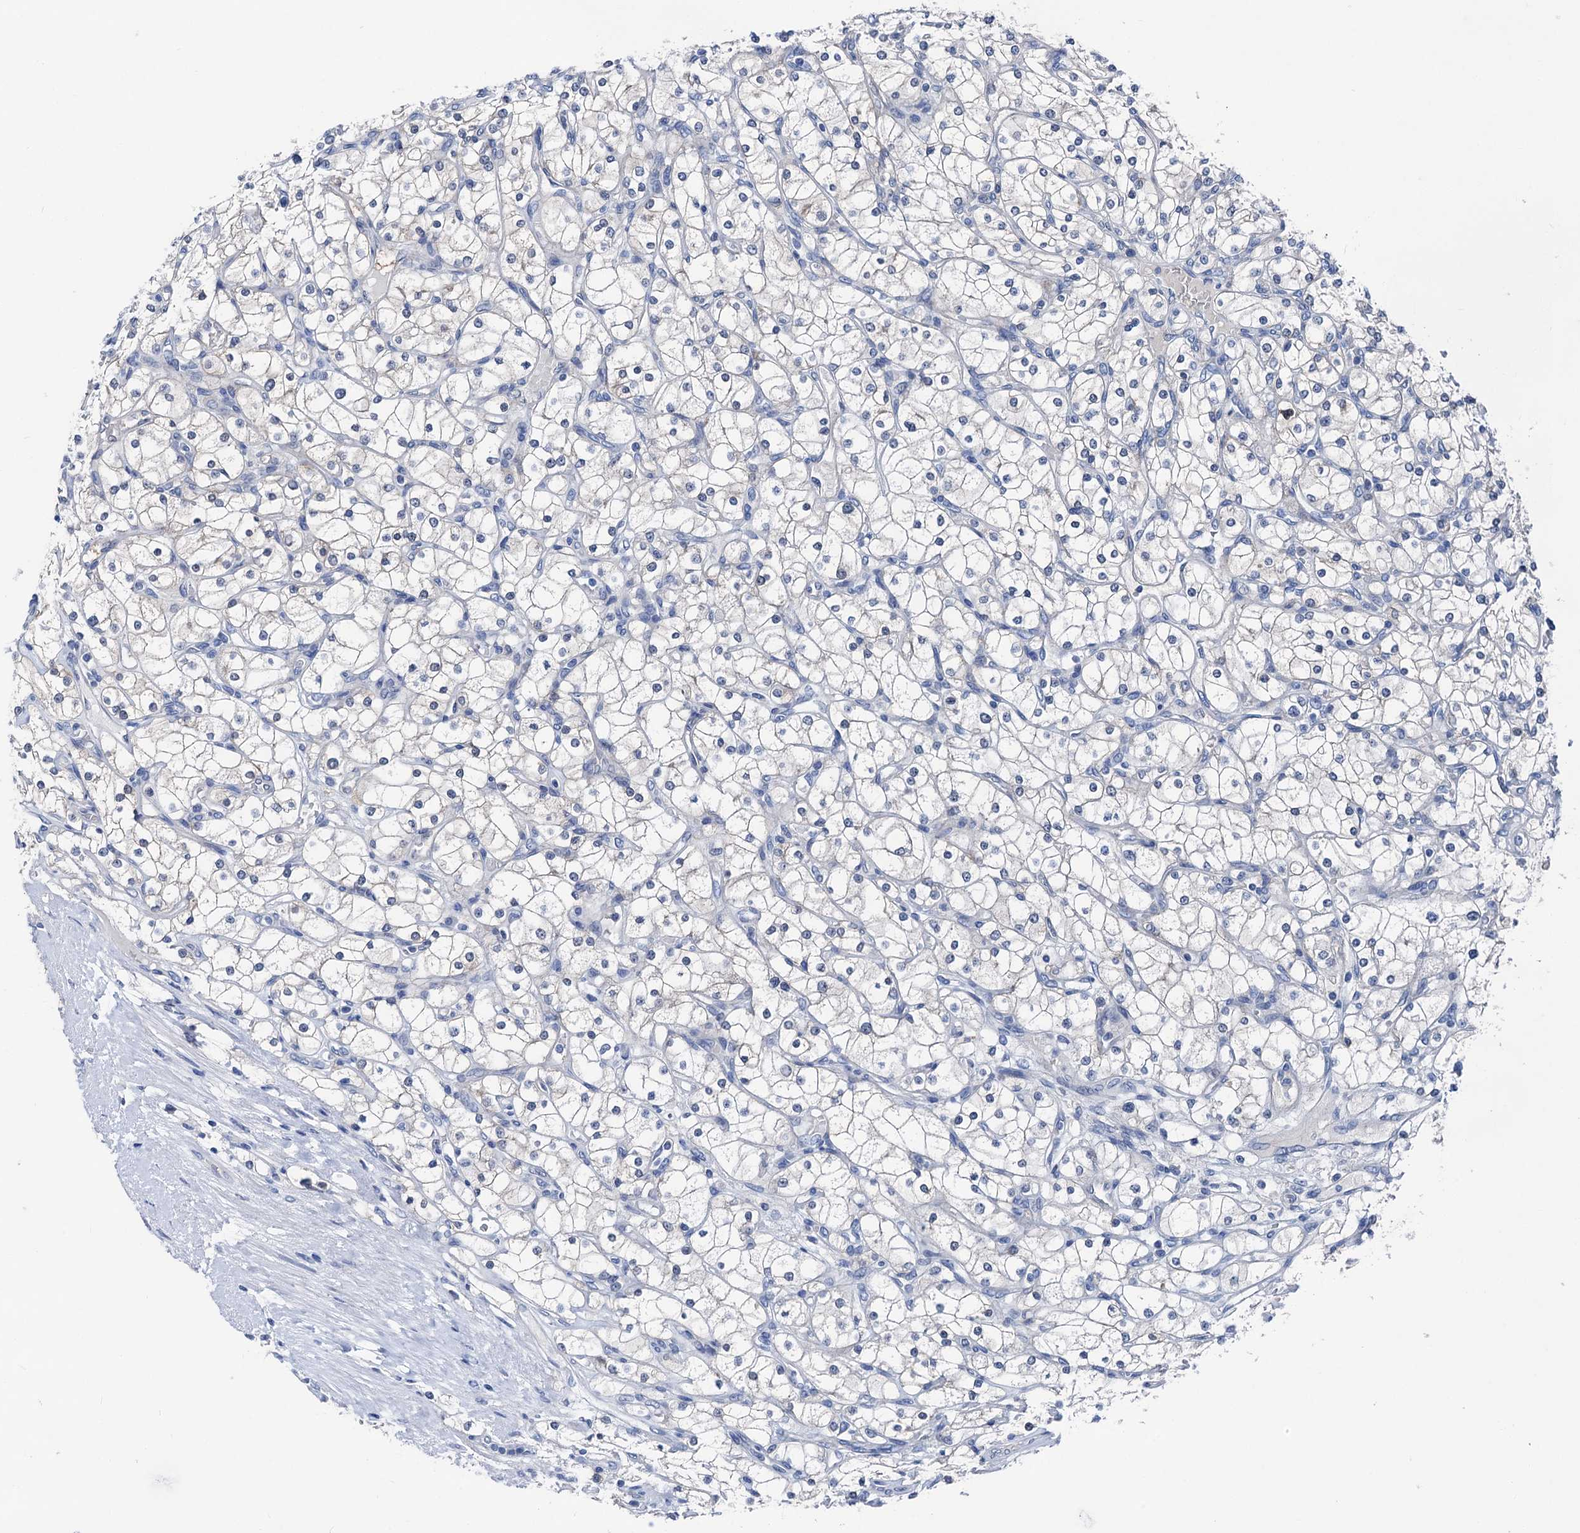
{"staining": {"intensity": "negative", "quantity": "none", "location": "none"}, "tissue": "renal cancer", "cell_type": "Tumor cells", "image_type": "cancer", "snomed": [{"axis": "morphology", "description": "Adenocarcinoma, NOS"}, {"axis": "topography", "description": "Kidney"}], "caption": "Tumor cells are negative for protein expression in human adenocarcinoma (renal).", "gene": "GLO1", "patient": {"sex": "male", "age": 80}}